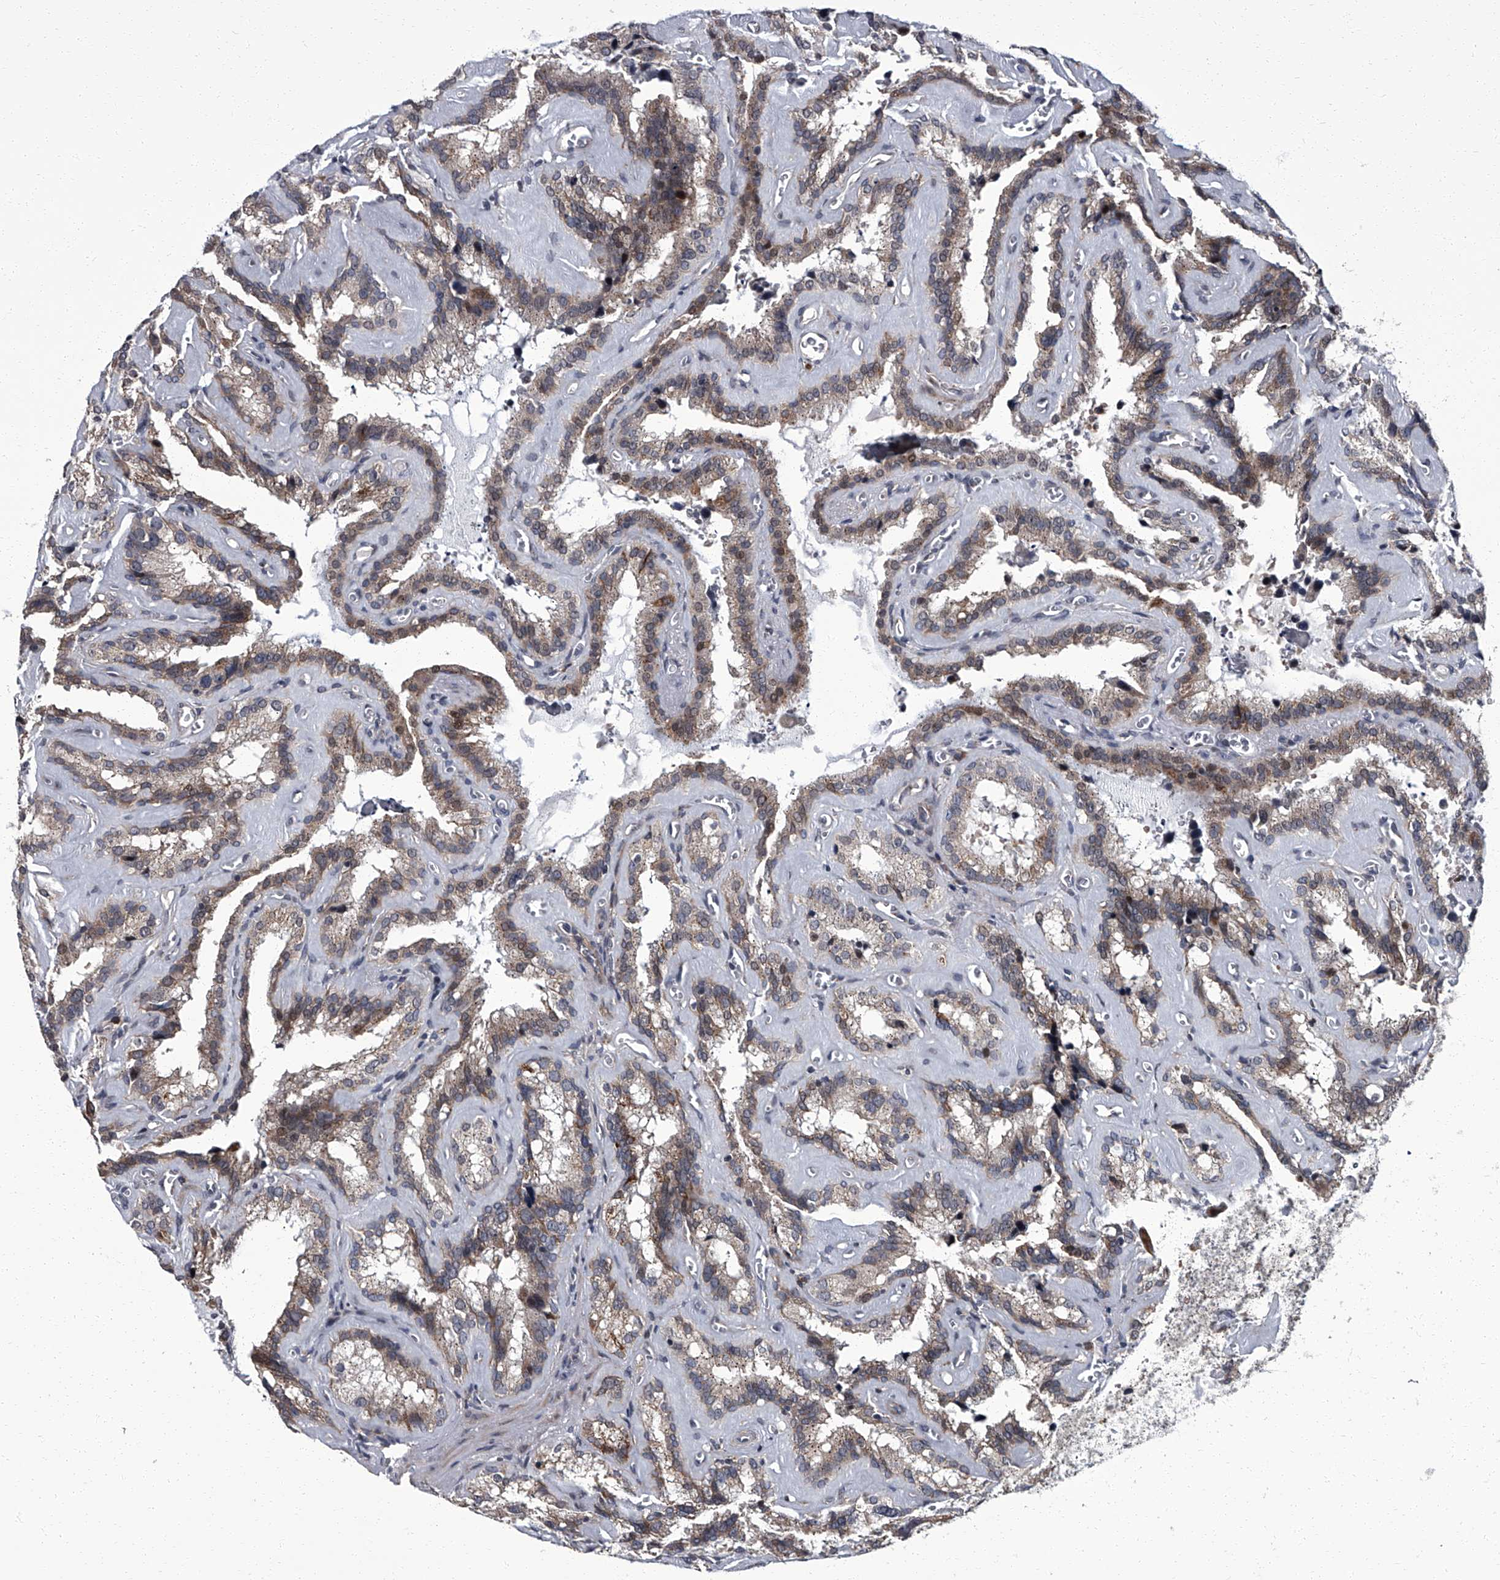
{"staining": {"intensity": "weak", "quantity": "25%-75%", "location": "cytoplasmic/membranous"}, "tissue": "seminal vesicle", "cell_type": "Glandular cells", "image_type": "normal", "snomed": [{"axis": "morphology", "description": "Normal tissue, NOS"}, {"axis": "topography", "description": "Prostate"}, {"axis": "topography", "description": "Seminal veicle"}], "caption": "Immunohistochemistry of unremarkable seminal vesicle shows low levels of weak cytoplasmic/membranous positivity in about 25%-75% of glandular cells. The staining is performed using DAB (3,3'-diaminobenzidine) brown chromogen to label protein expression. The nuclei are counter-stained blue using hematoxylin.", "gene": "ZNF274", "patient": {"sex": "male", "age": 59}}